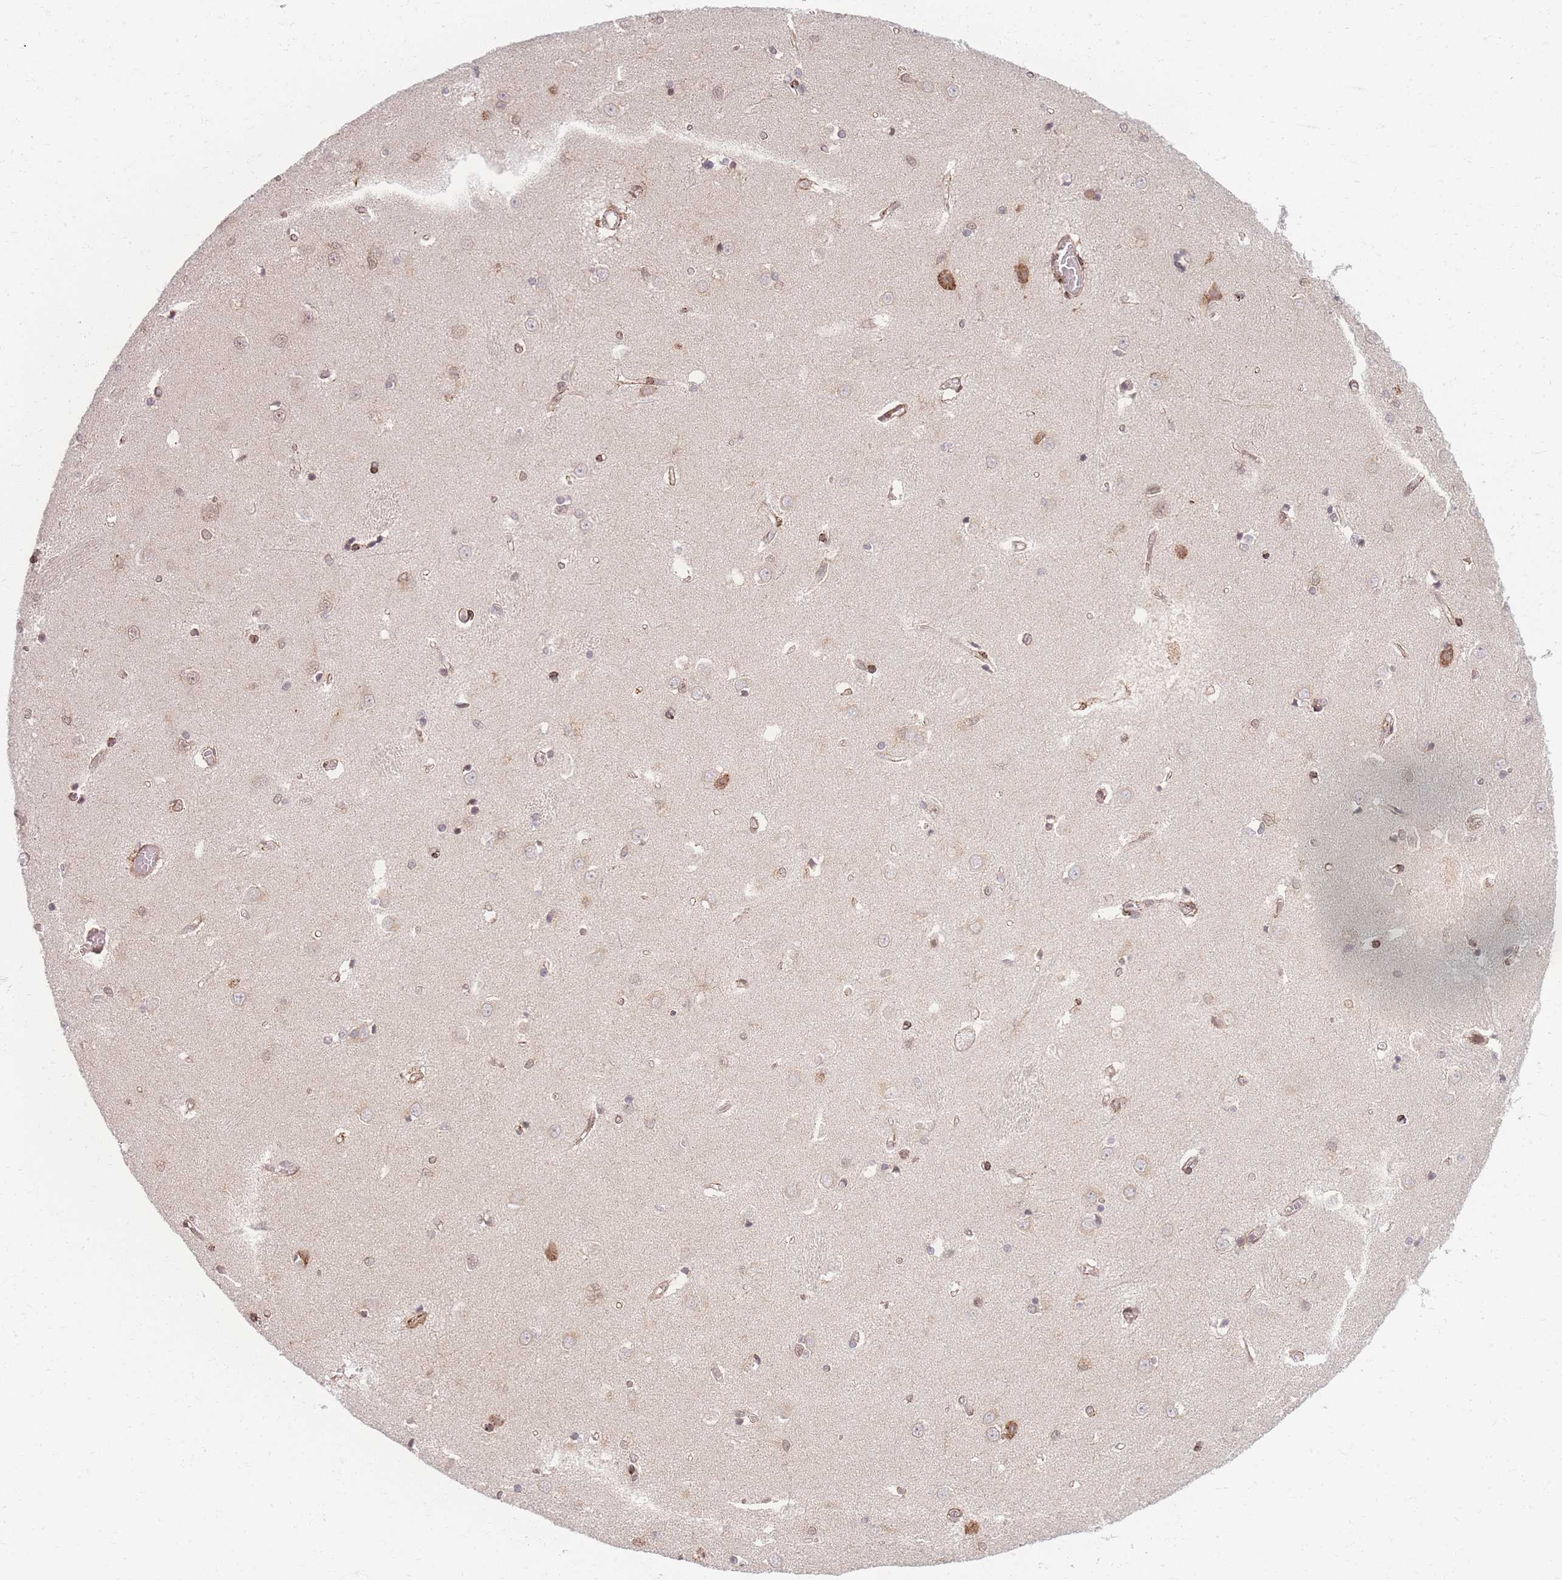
{"staining": {"intensity": "negative", "quantity": "none", "location": "none"}, "tissue": "caudate", "cell_type": "Glial cells", "image_type": "normal", "snomed": [{"axis": "morphology", "description": "Normal tissue, NOS"}, {"axis": "topography", "description": "Lateral ventricle wall"}], "caption": "Immunohistochemistry of normal human caudate displays no positivity in glial cells. (DAB immunohistochemistry with hematoxylin counter stain).", "gene": "ZC3H13", "patient": {"sex": "male", "age": 37}}